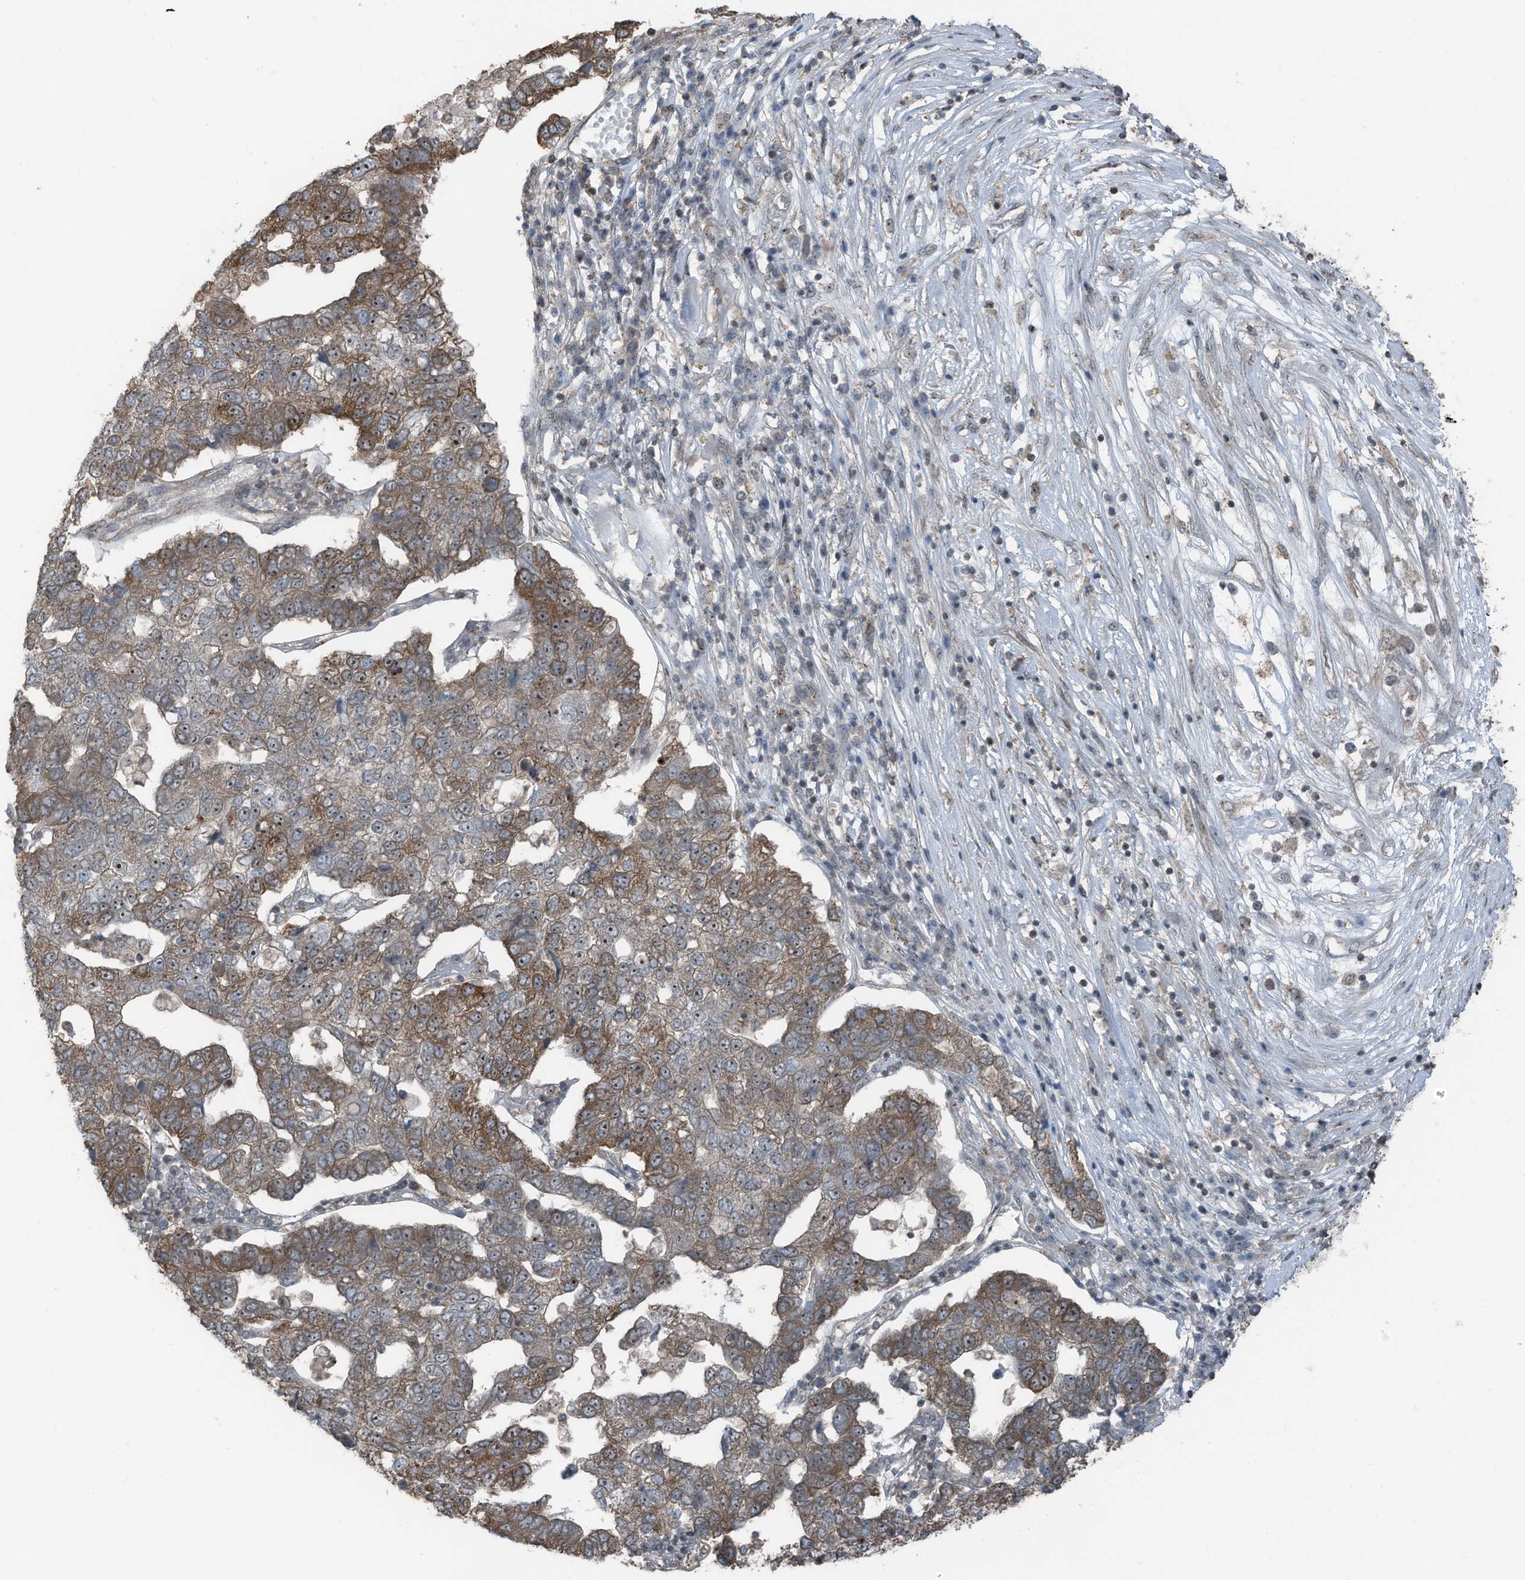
{"staining": {"intensity": "moderate", "quantity": ">75%", "location": "cytoplasmic/membranous,nuclear"}, "tissue": "pancreatic cancer", "cell_type": "Tumor cells", "image_type": "cancer", "snomed": [{"axis": "morphology", "description": "Adenocarcinoma, NOS"}, {"axis": "topography", "description": "Pancreas"}], "caption": "Immunohistochemistry micrograph of neoplastic tissue: human pancreatic adenocarcinoma stained using IHC demonstrates medium levels of moderate protein expression localized specifically in the cytoplasmic/membranous and nuclear of tumor cells, appearing as a cytoplasmic/membranous and nuclear brown color.", "gene": "UTP3", "patient": {"sex": "female", "age": 61}}